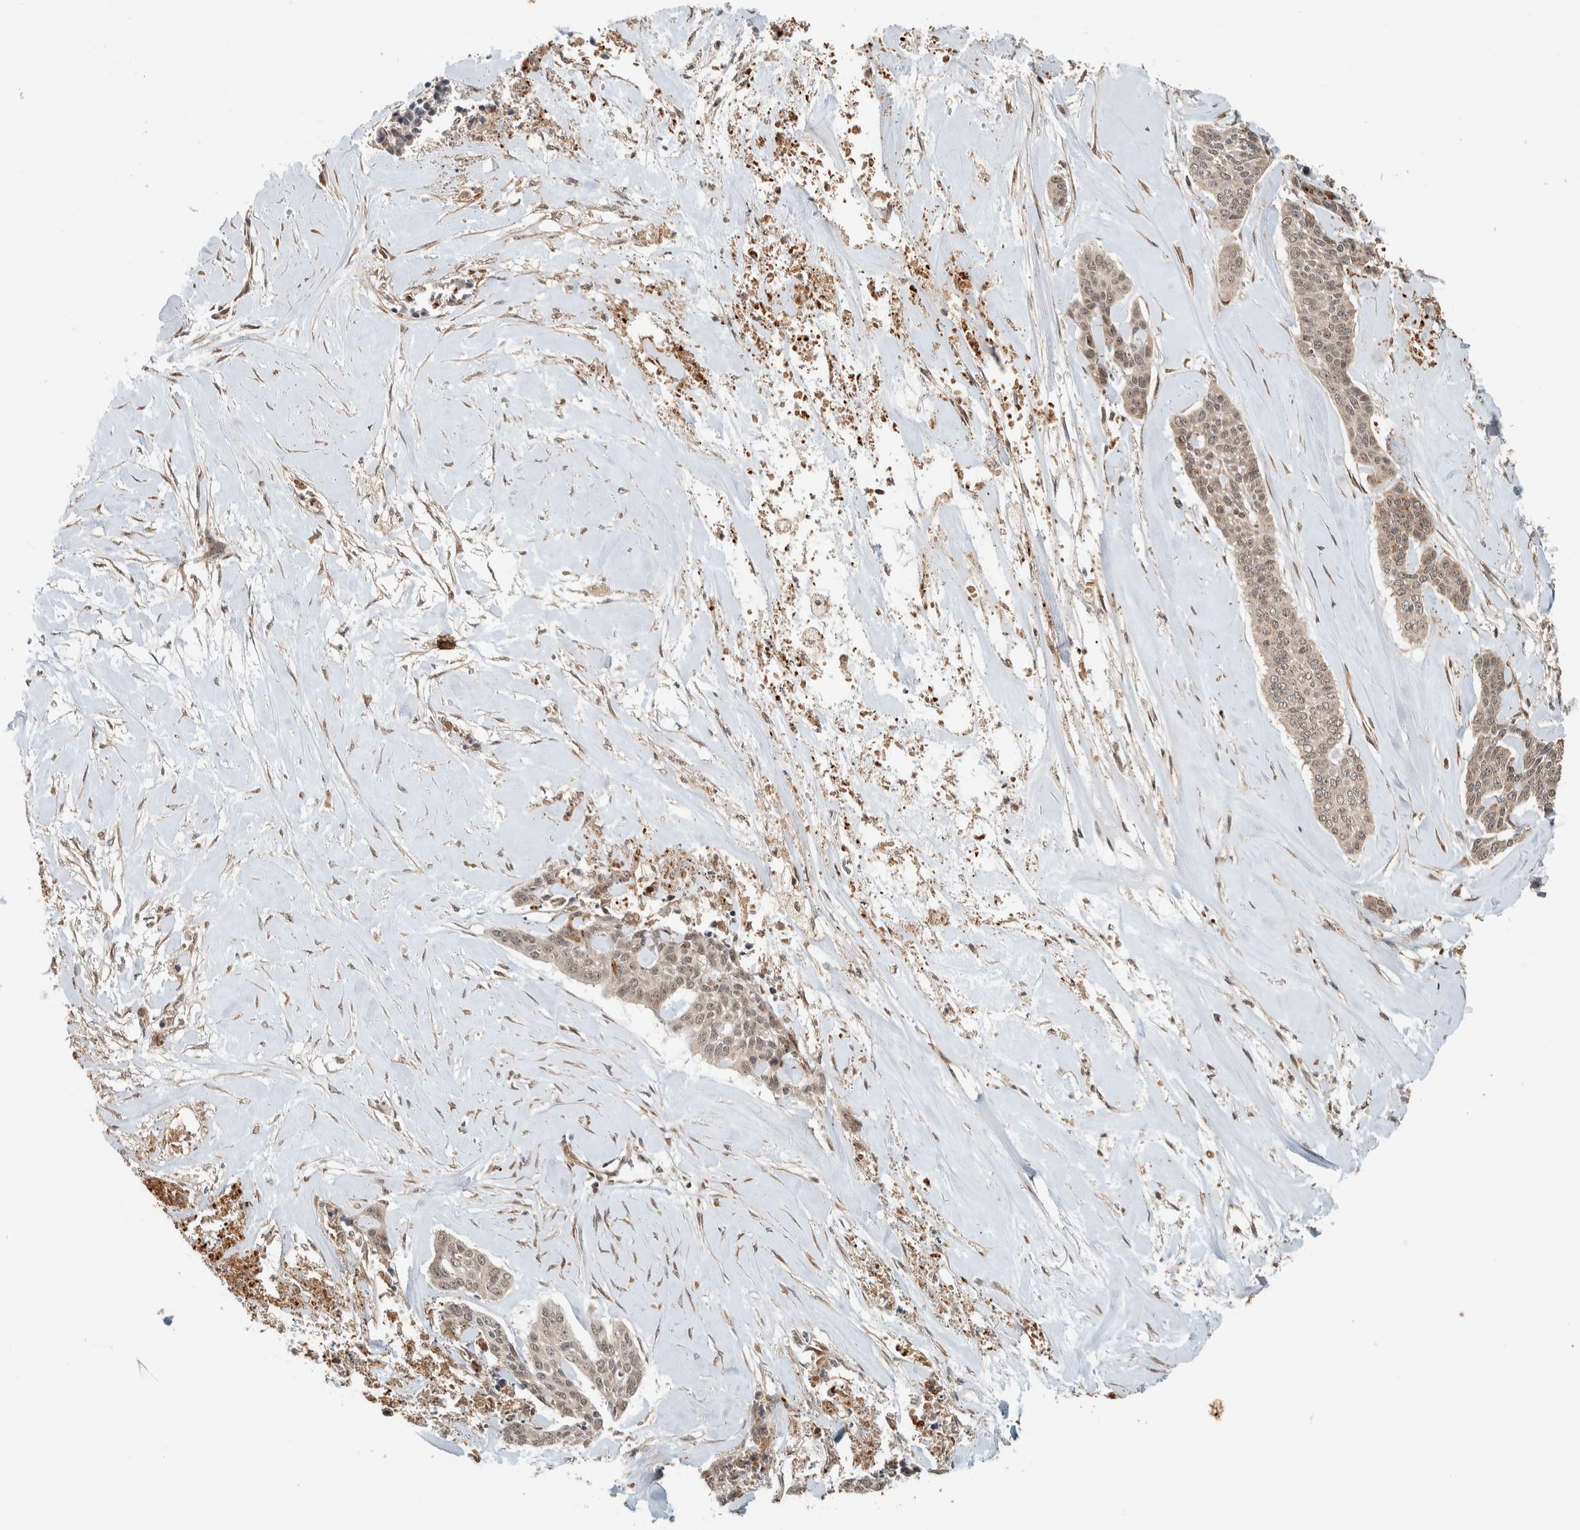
{"staining": {"intensity": "weak", "quantity": ">75%", "location": "cytoplasmic/membranous"}, "tissue": "skin cancer", "cell_type": "Tumor cells", "image_type": "cancer", "snomed": [{"axis": "morphology", "description": "Basal cell carcinoma"}, {"axis": "topography", "description": "Skin"}], "caption": "Protein analysis of skin cancer tissue exhibits weak cytoplasmic/membranous expression in about >75% of tumor cells. (brown staining indicates protein expression, while blue staining denotes nuclei).", "gene": "ZBTB2", "patient": {"sex": "female", "age": 64}}